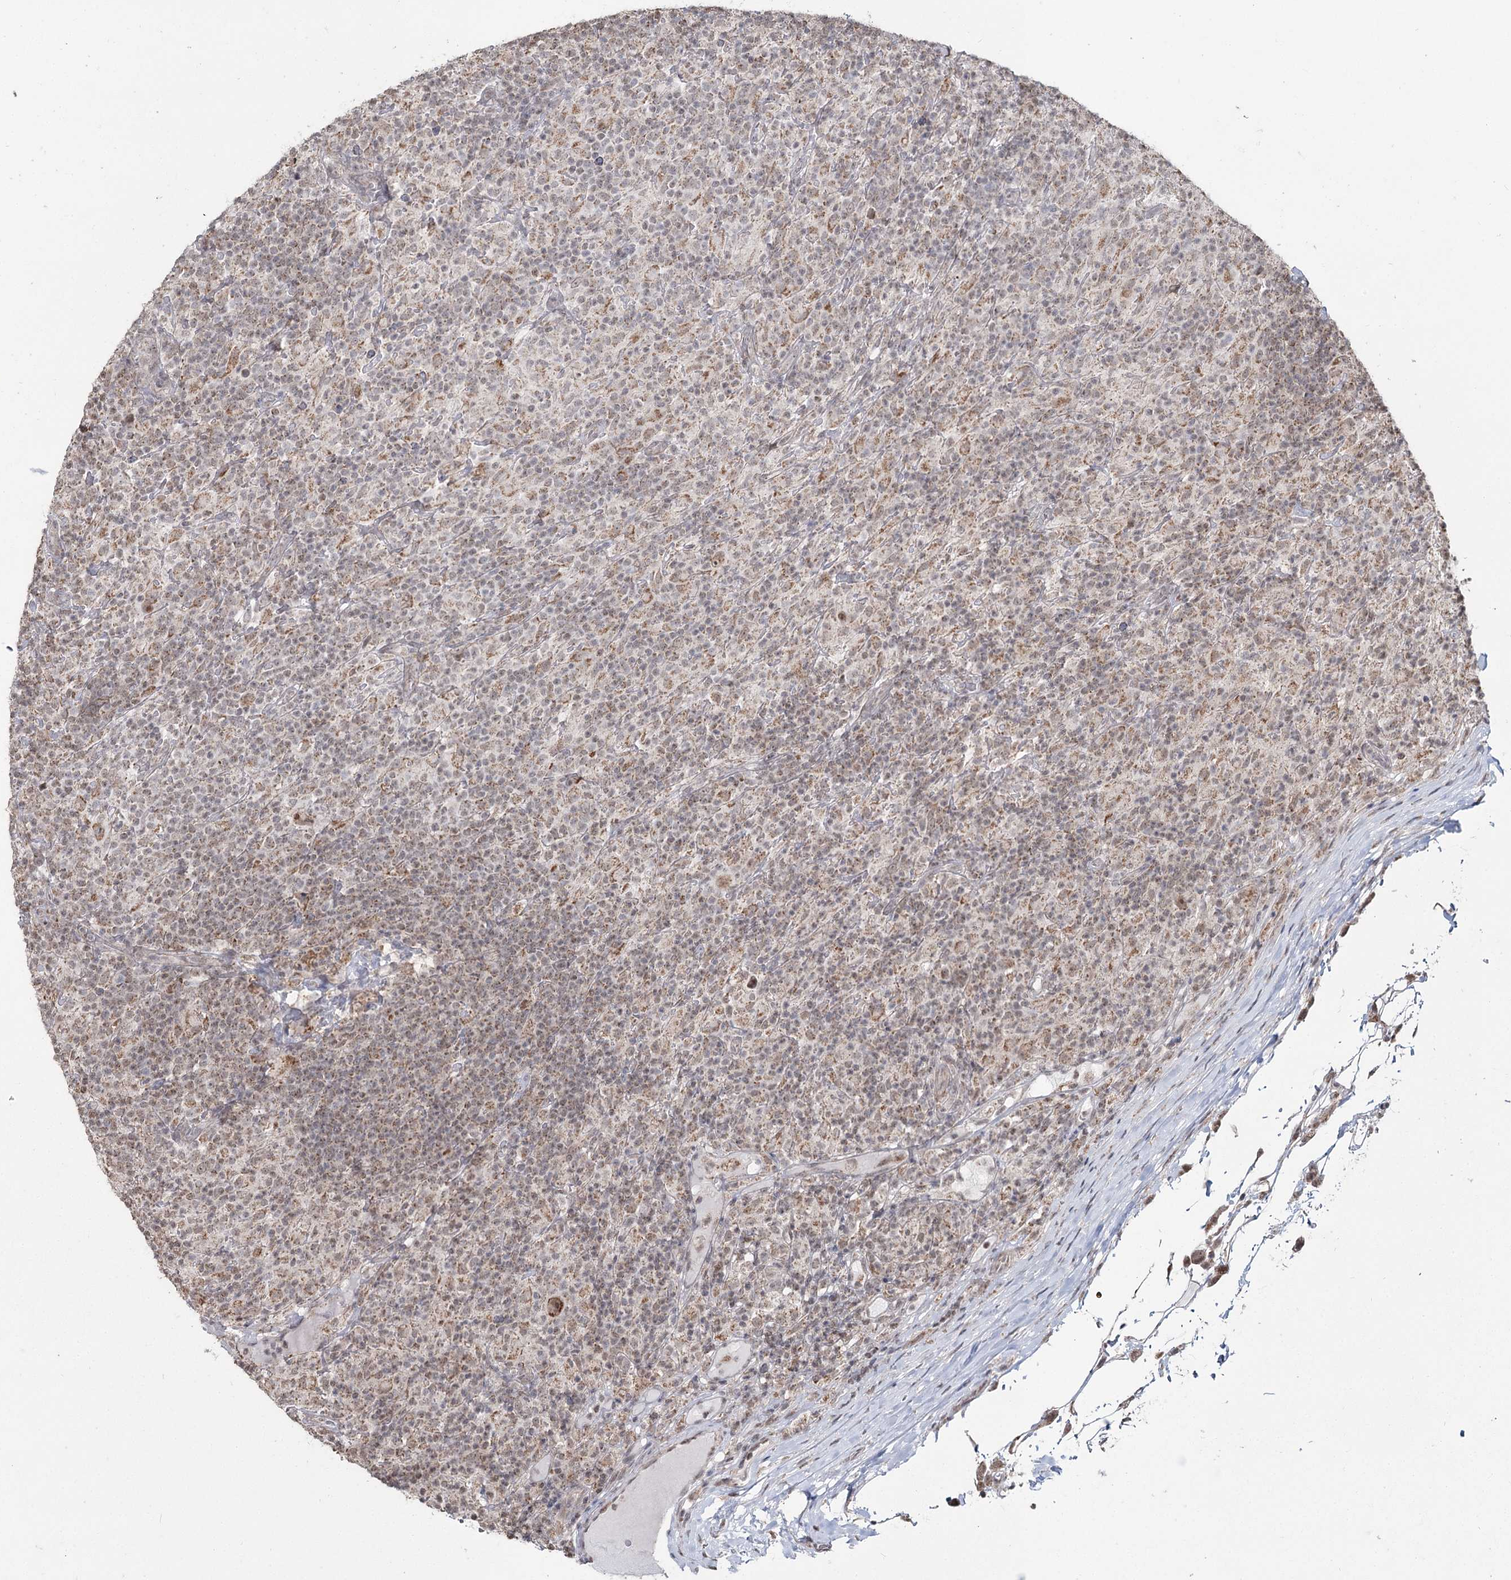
{"staining": {"intensity": "moderate", "quantity": "25%-75%", "location": "cytoplasmic/membranous"}, "tissue": "lymphoma", "cell_type": "Tumor cells", "image_type": "cancer", "snomed": [{"axis": "morphology", "description": "Hodgkin's disease, NOS"}, {"axis": "topography", "description": "Lymph node"}], "caption": "Immunohistochemical staining of human Hodgkin's disease demonstrates medium levels of moderate cytoplasmic/membranous protein positivity in approximately 25%-75% of tumor cells. Immunohistochemistry stains the protein of interest in brown and the nuclei are stained blue.", "gene": "PDHX", "patient": {"sex": "male", "age": 70}}